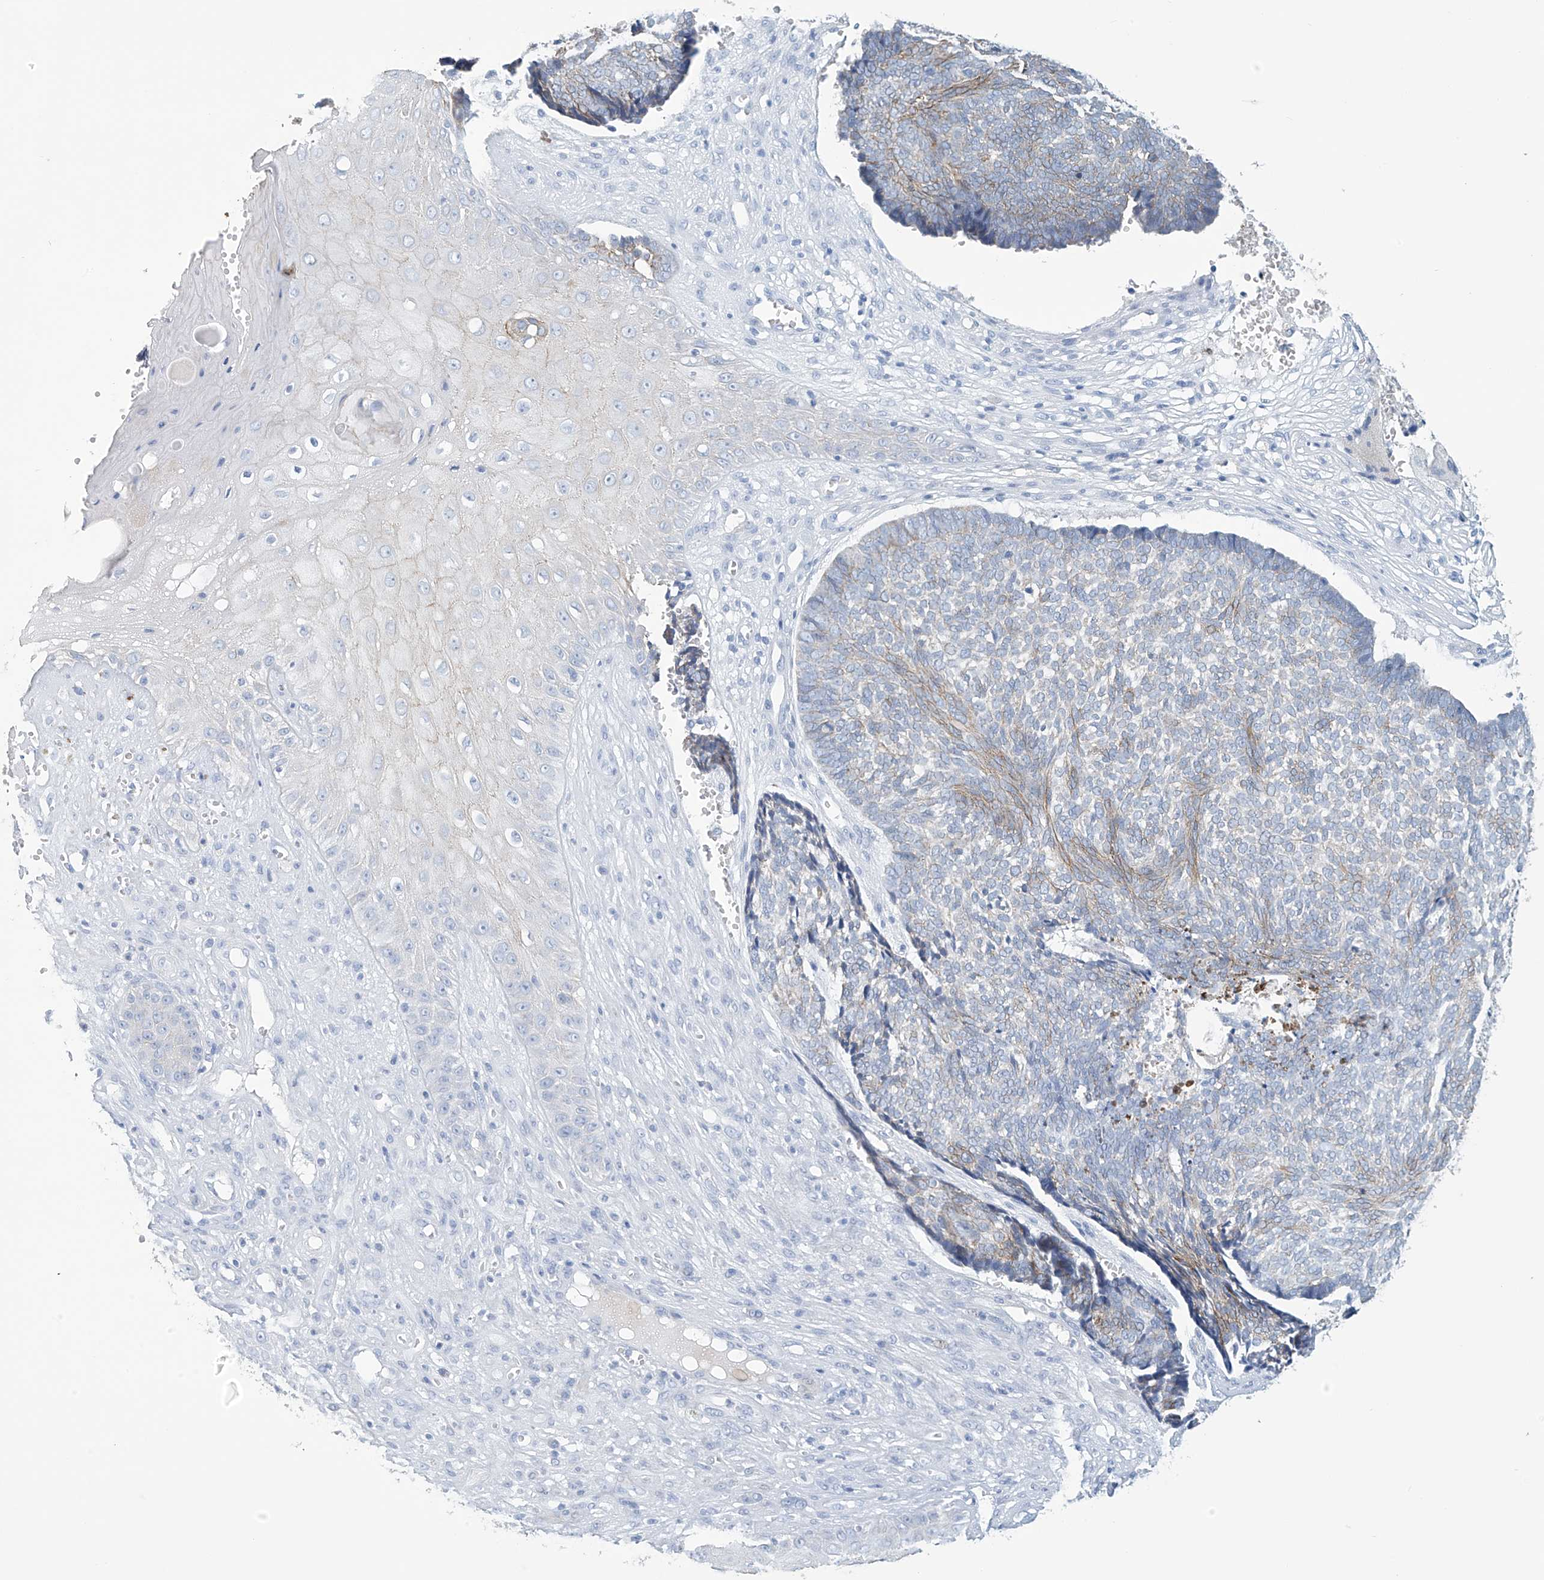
{"staining": {"intensity": "negative", "quantity": "none", "location": "none"}, "tissue": "skin cancer", "cell_type": "Tumor cells", "image_type": "cancer", "snomed": [{"axis": "morphology", "description": "Basal cell carcinoma"}, {"axis": "topography", "description": "Skin"}], "caption": "Skin basal cell carcinoma was stained to show a protein in brown. There is no significant expression in tumor cells.", "gene": "DSP", "patient": {"sex": "male", "age": 84}}